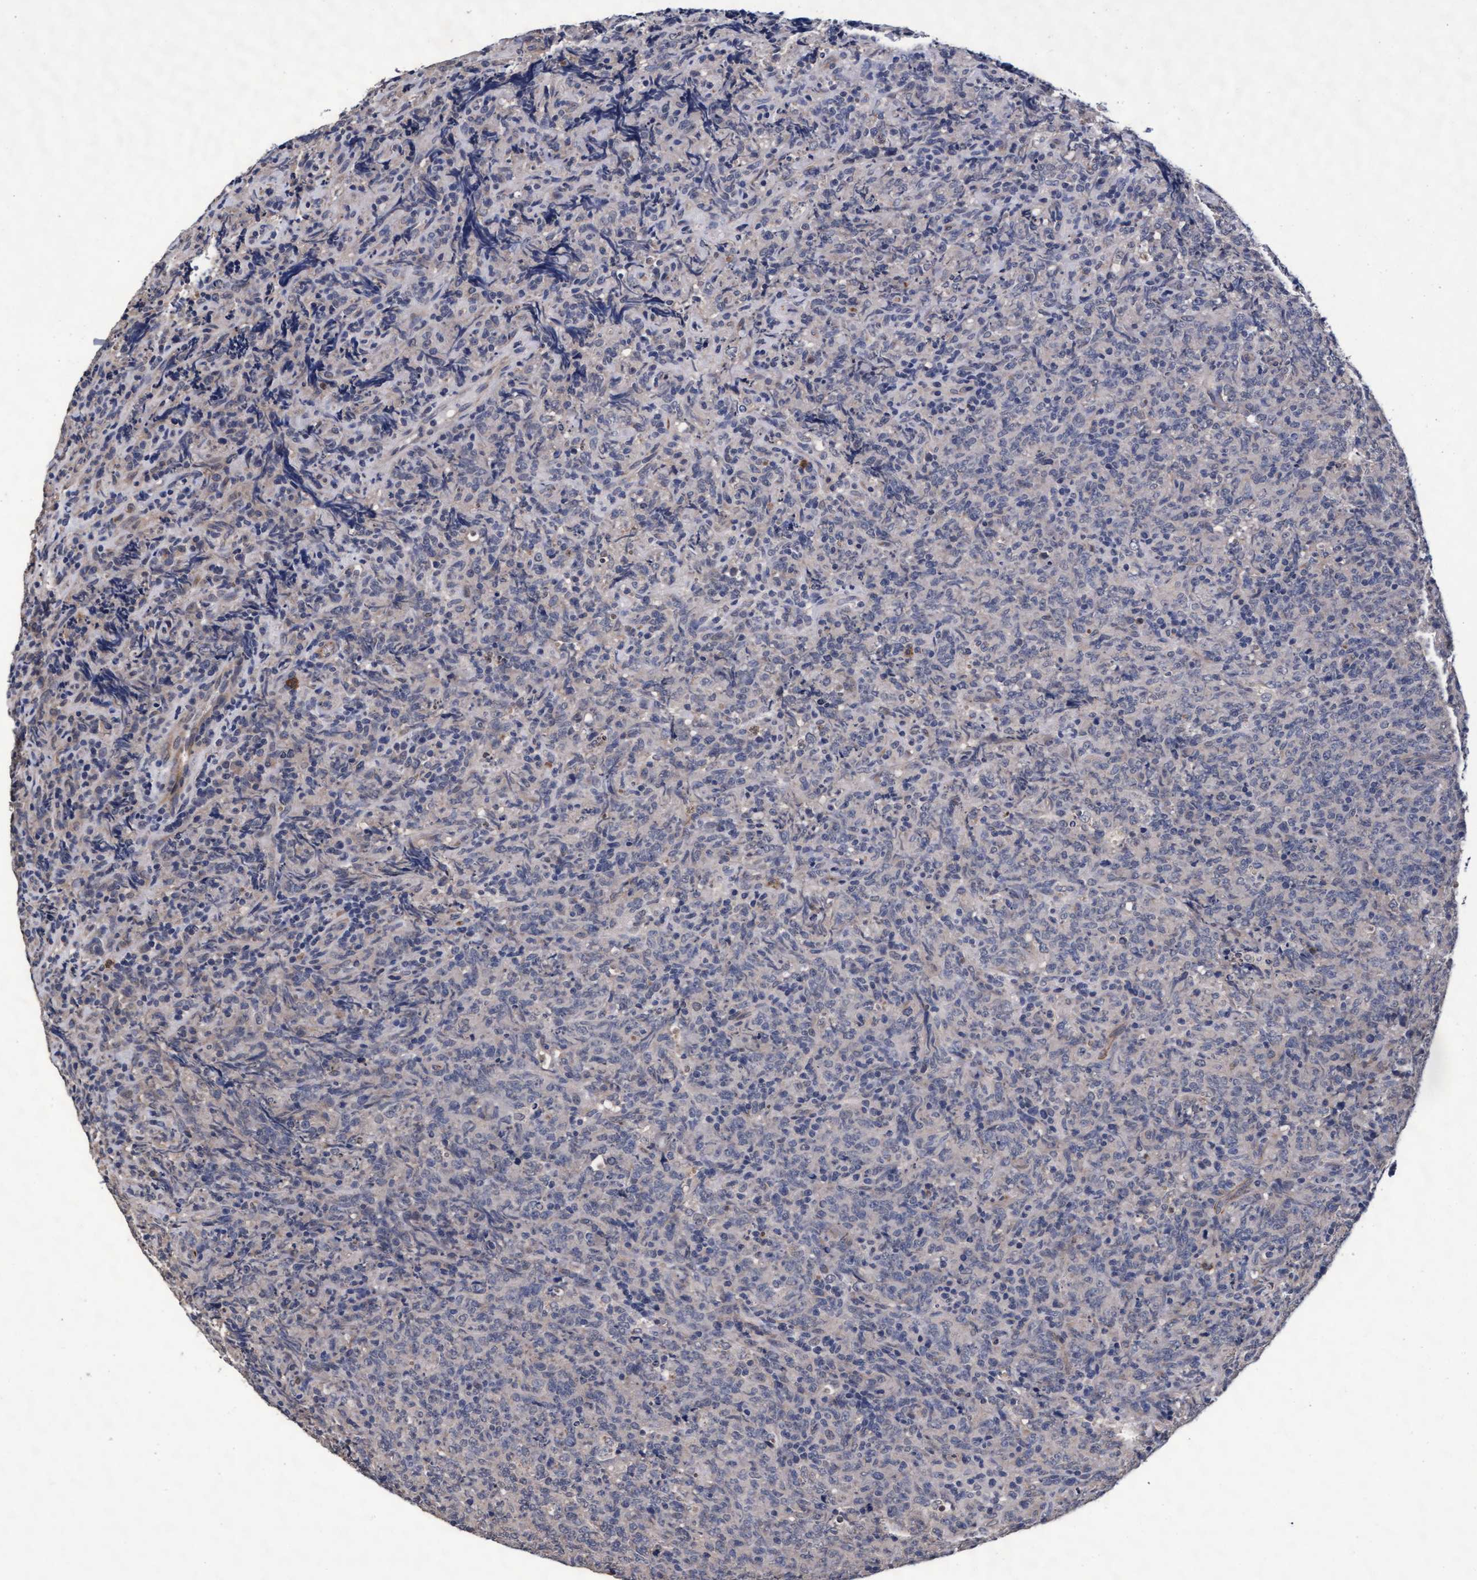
{"staining": {"intensity": "negative", "quantity": "none", "location": "none"}, "tissue": "lymphoma", "cell_type": "Tumor cells", "image_type": "cancer", "snomed": [{"axis": "morphology", "description": "Malignant lymphoma, non-Hodgkin's type, High grade"}, {"axis": "topography", "description": "Tonsil"}], "caption": "This micrograph is of lymphoma stained with IHC to label a protein in brown with the nuclei are counter-stained blue. There is no positivity in tumor cells. The staining was performed using DAB (3,3'-diaminobenzidine) to visualize the protein expression in brown, while the nuclei were stained in blue with hematoxylin (Magnification: 20x).", "gene": "CPQ", "patient": {"sex": "female", "age": 36}}